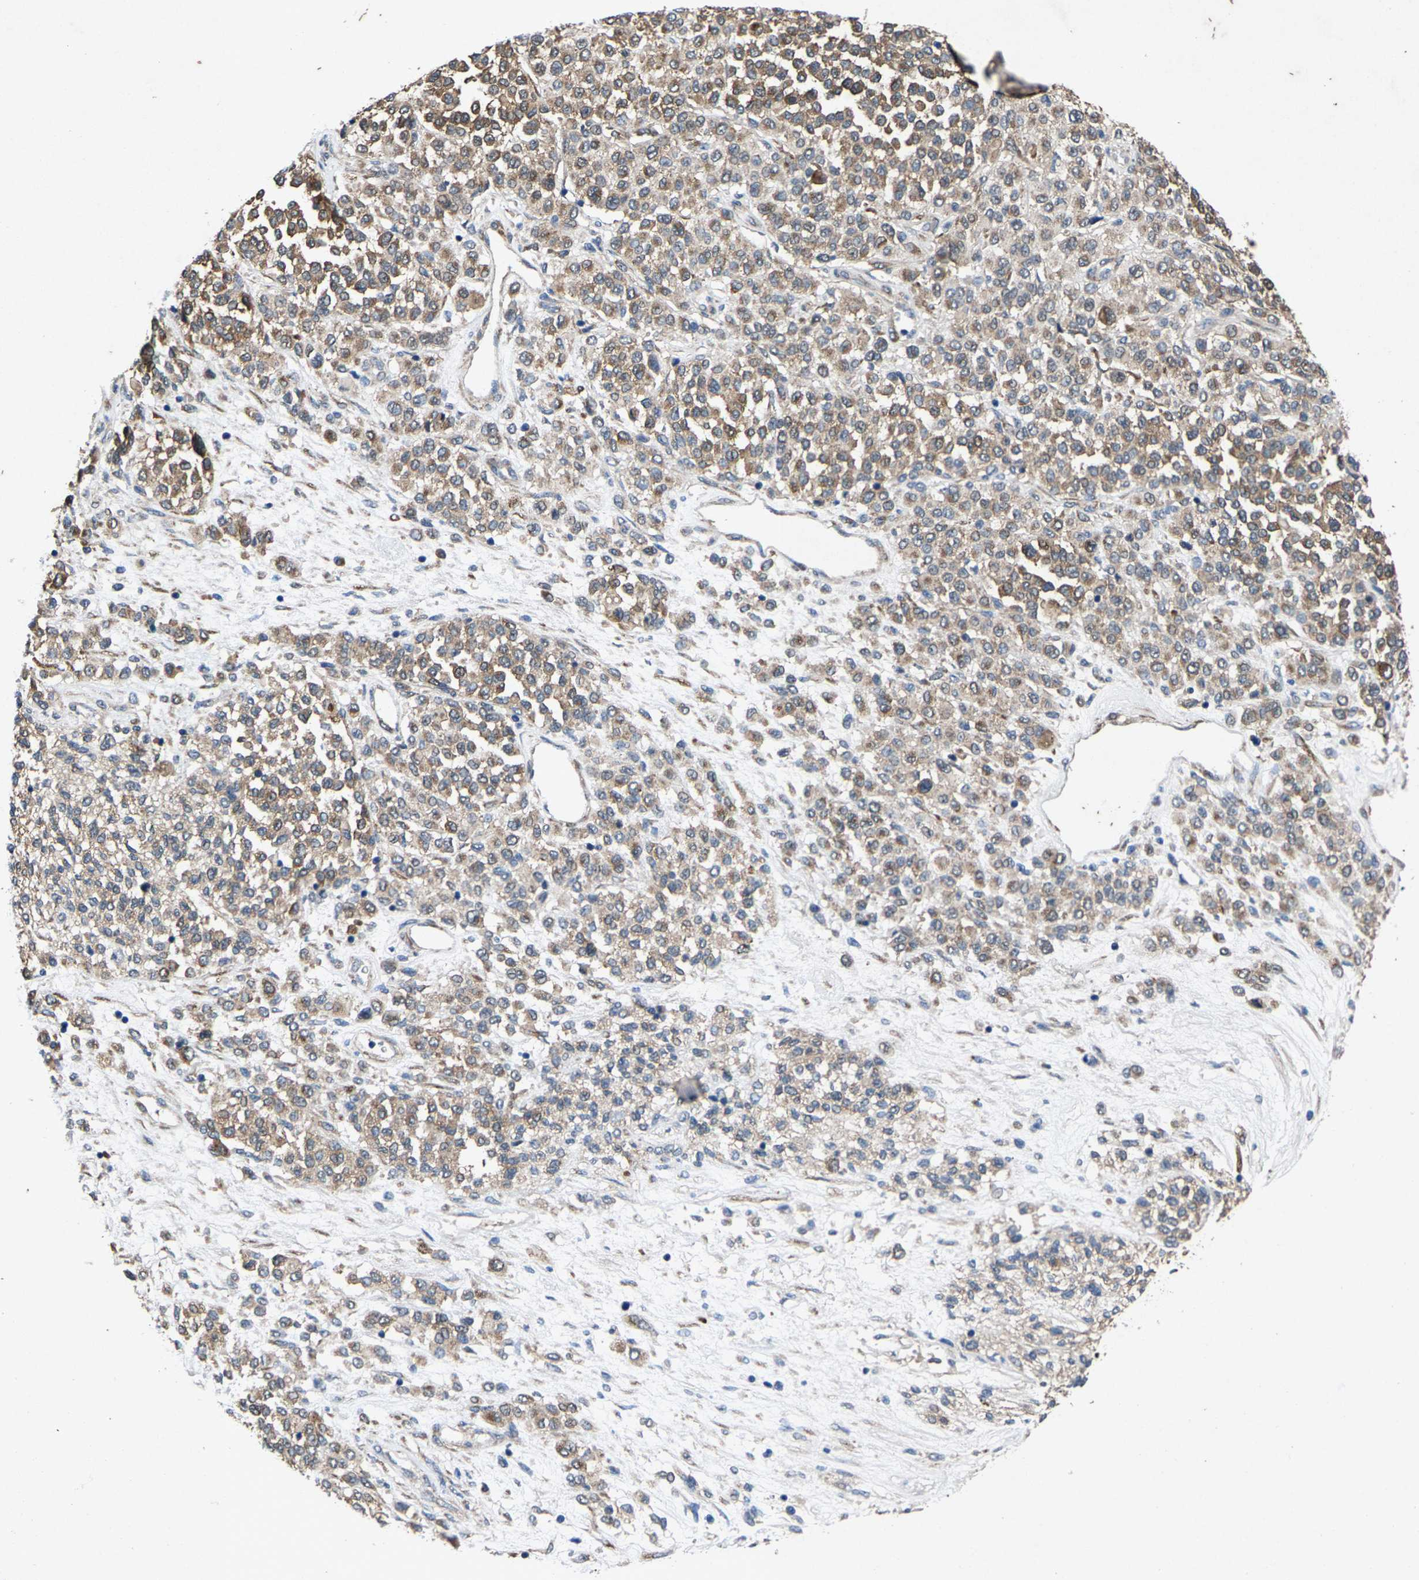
{"staining": {"intensity": "moderate", "quantity": ">75%", "location": "cytoplasmic/membranous"}, "tissue": "melanoma", "cell_type": "Tumor cells", "image_type": "cancer", "snomed": [{"axis": "morphology", "description": "Malignant melanoma, Metastatic site"}, {"axis": "topography", "description": "Pancreas"}], "caption": "Malignant melanoma (metastatic site) tissue shows moderate cytoplasmic/membranous positivity in about >75% of tumor cells, visualized by immunohistochemistry. Nuclei are stained in blue.", "gene": "PDP1", "patient": {"sex": "female", "age": 30}}